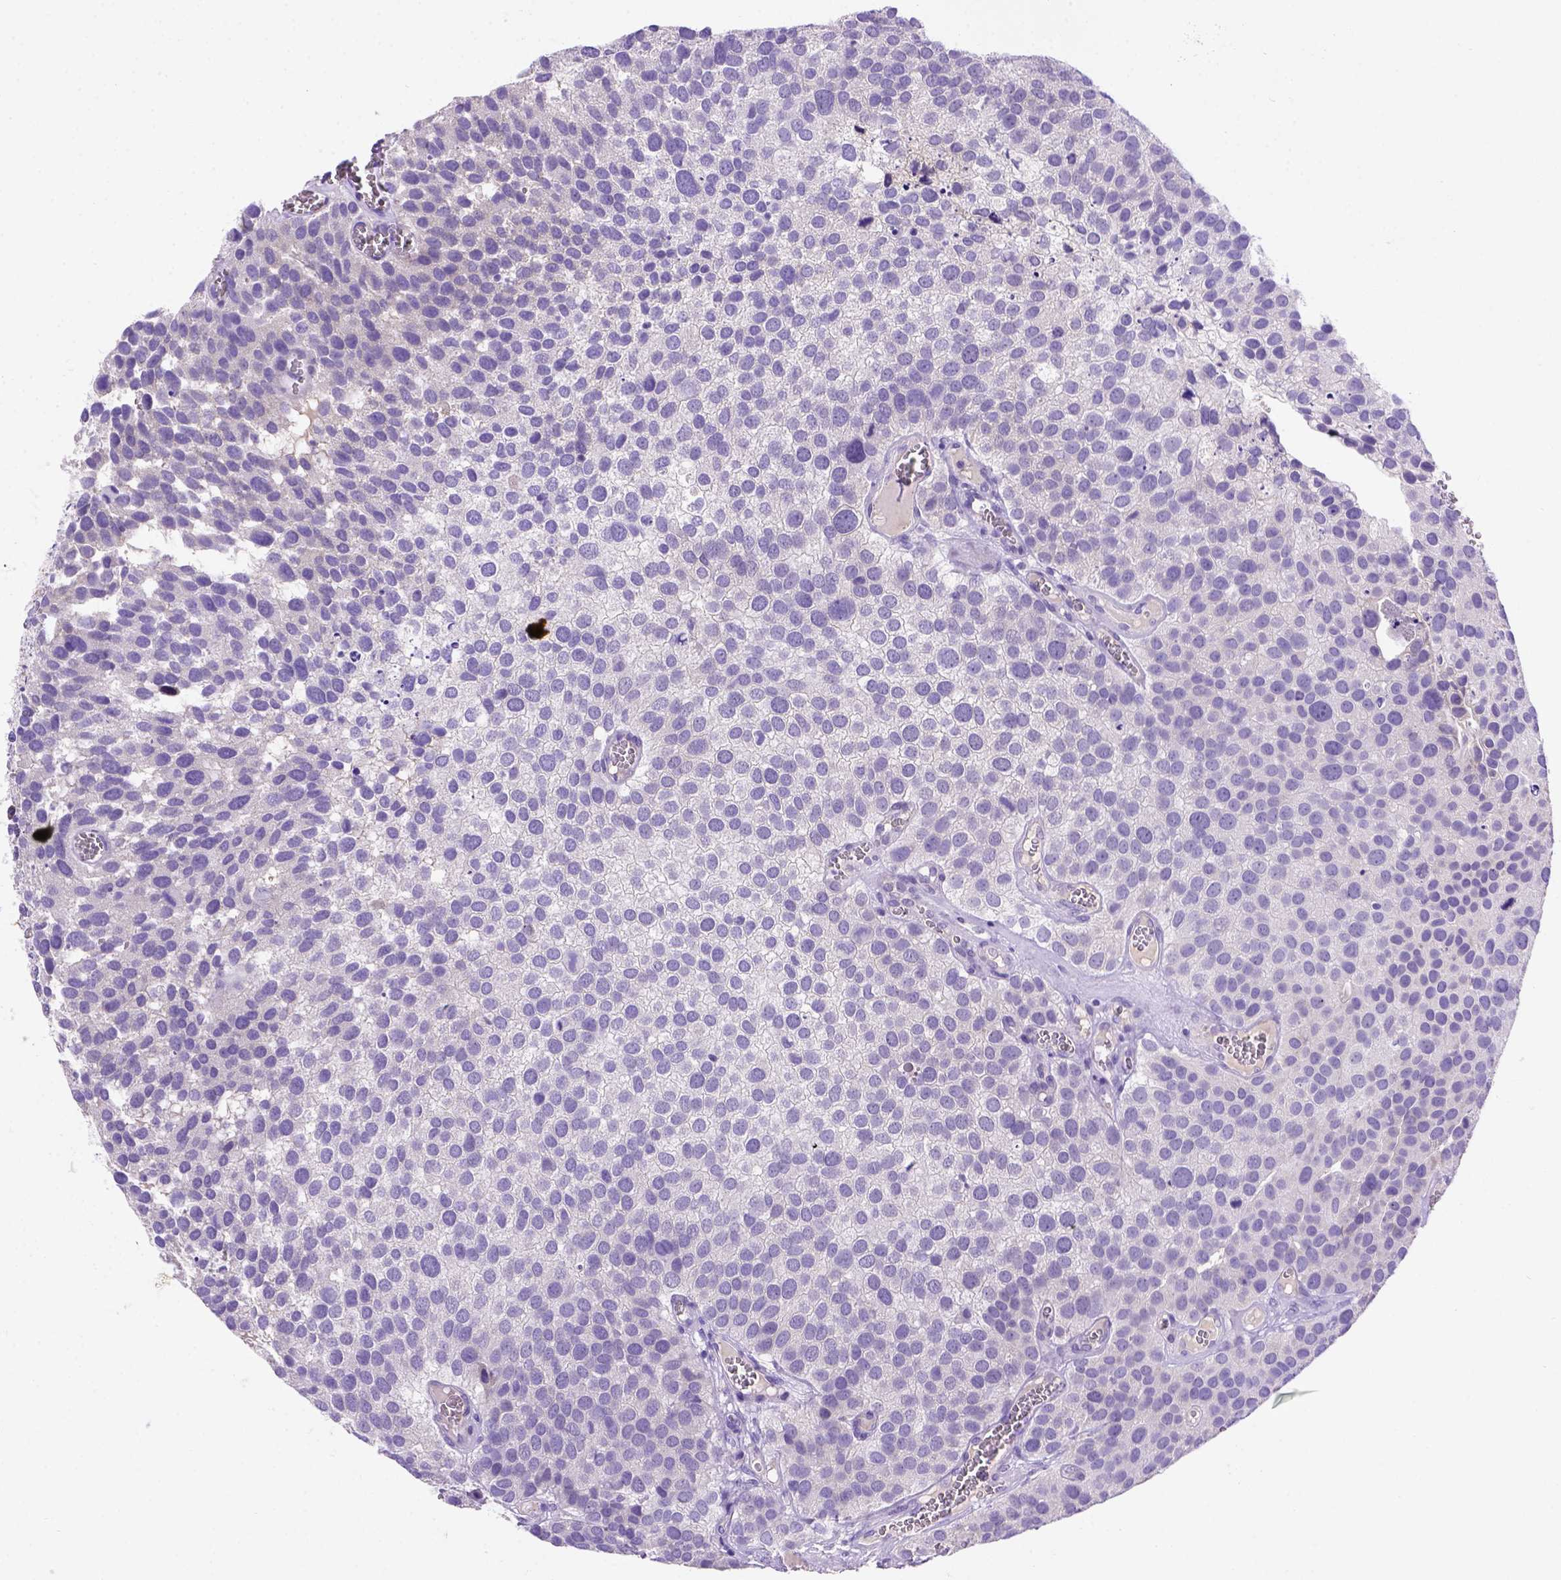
{"staining": {"intensity": "negative", "quantity": "none", "location": "none"}, "tissue": "urothelial cancer", "cell_type": "Tumor cells", "image_type": "cancer", "snomed": [{"axis": "morphology", "description": "Urothelial carcinoma, Low grade"}, {"axis": "topography", "description": "Urinary bladder"}], "caption": "Urothelial carcinoma (low-grade) was stained to show a protein in brown. There is no significant positivity in tumor cells. The staining was performed using DAB to visualize the protein expression in brown, while the nuclei were stained in blue with hematoxylin (Magnification: 20x).", "gene": "FAM81B", "patient": {"sex": "female", "age": 69}}